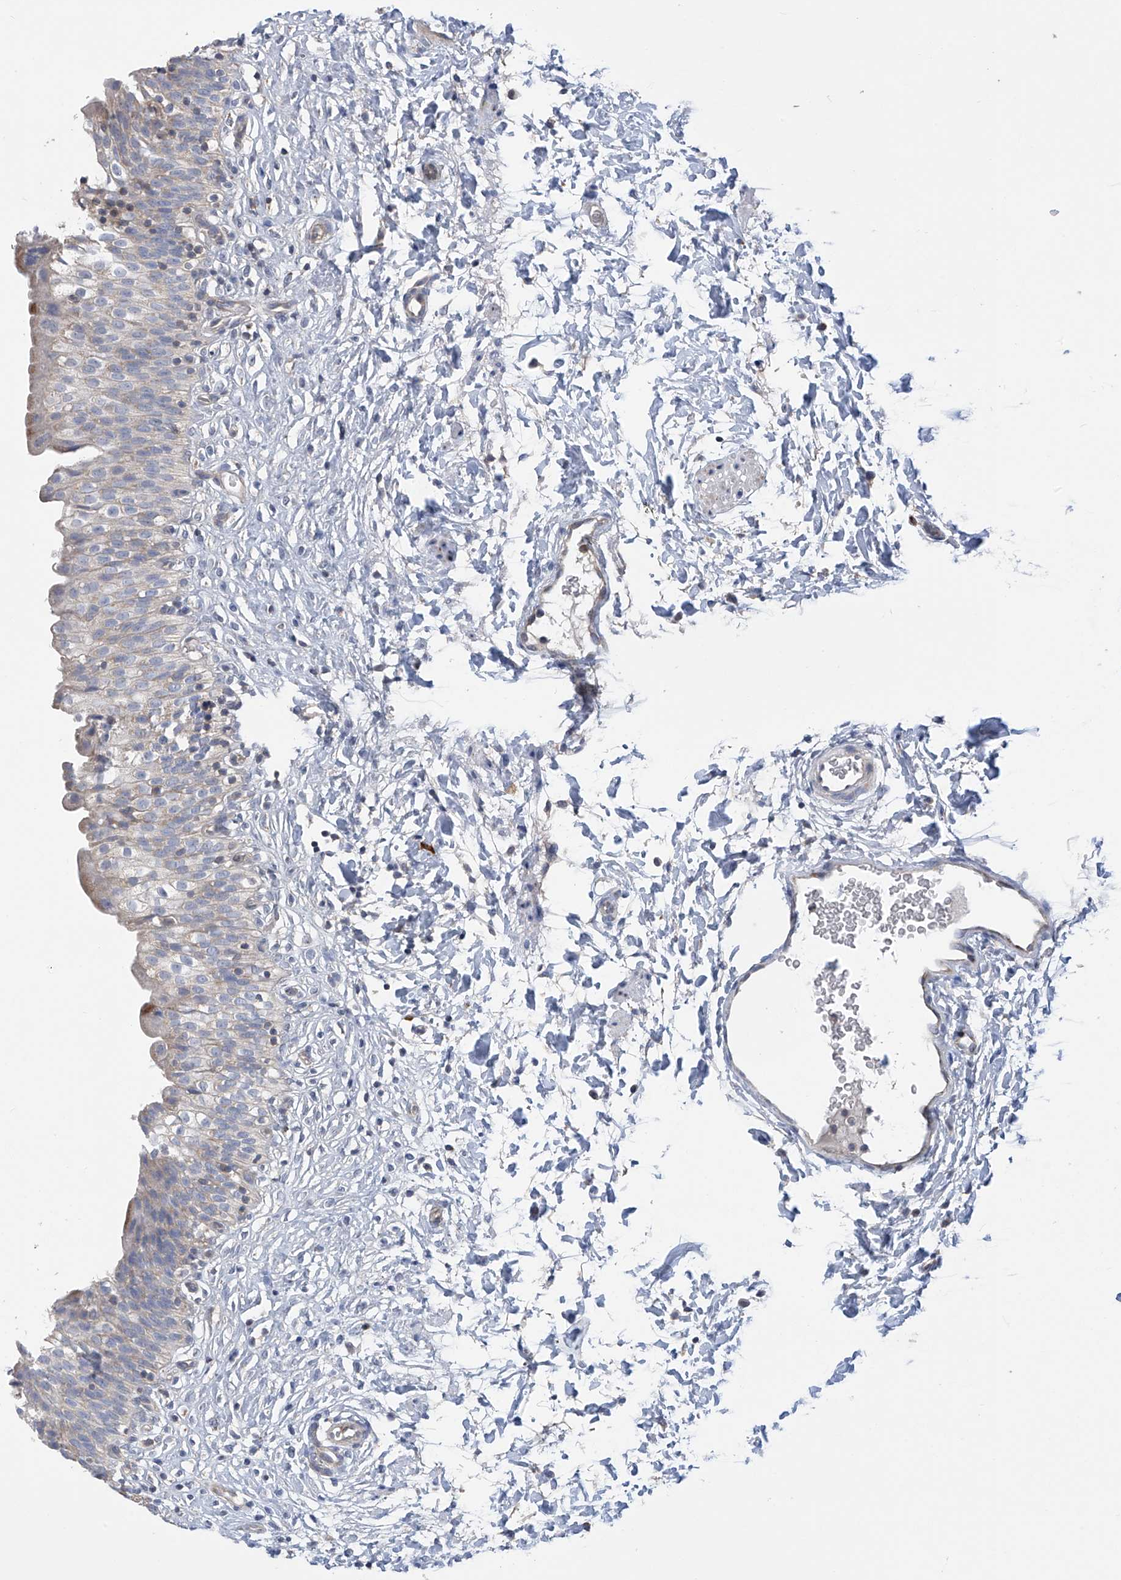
{"staining": {"intensity": "negative", "quantity": "none", "location": "none"}, "tissue": "urinary bladder", "cell_type": "Urothelial cells", "image_type": "normal", "snomed": [{"axis": "morphology", "description": "Normal tissue, NOS"}, {"axis": "topography", "description": "Urinary bladder"}], "caption": "Immunohistochemistry histopathology image of benign human urinary bladder stained for a protein (brown), which displays no staining in urothelial cells.", "gene": "SLCO4A1", "patient": {"sex": "male", "age": 55}}